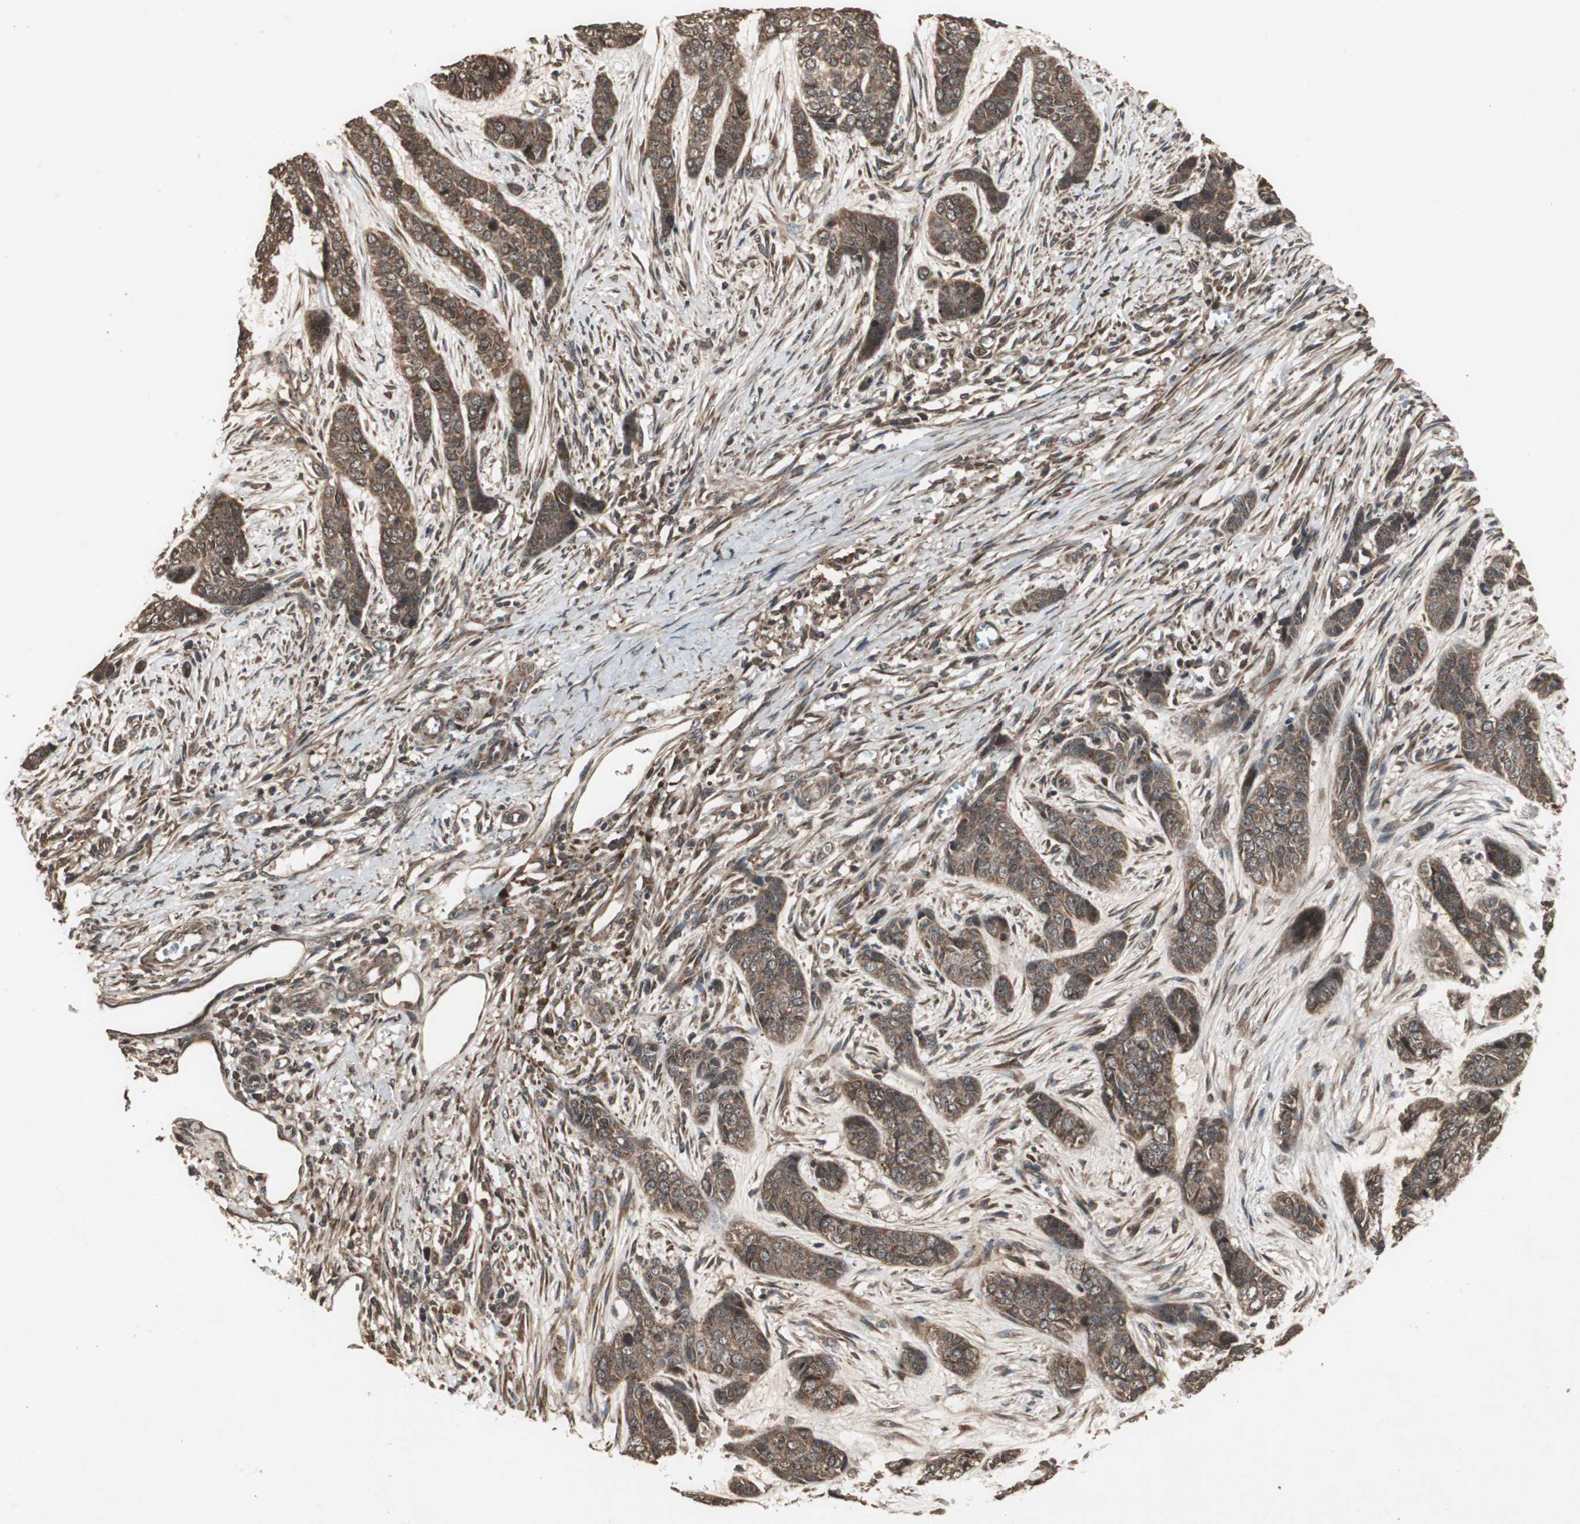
{"staining": {"intensity": "moderate", "quantity": ">75%", "location": "cytoplasmic/membranous"}, "tissue": "skin cancer", "cell_type": "Tumor cells", "image_type": "cancer", "snomed": [{"axis": "morphology", "description": "Basal cell carcinoma"}, {"axis": "topography", "description": "Skin"}], "caption": "This micrograph exhibits skin cancer stained with immunohistochemistry (IHC) to label a protein in brown. The cytoplasmic/membranous of tumor cells show moderate positivity for the protein. Nuclei are counter-stained blue.", "gene": "LAMTOR5", "patient": {"sex": "female", "age": 64}}